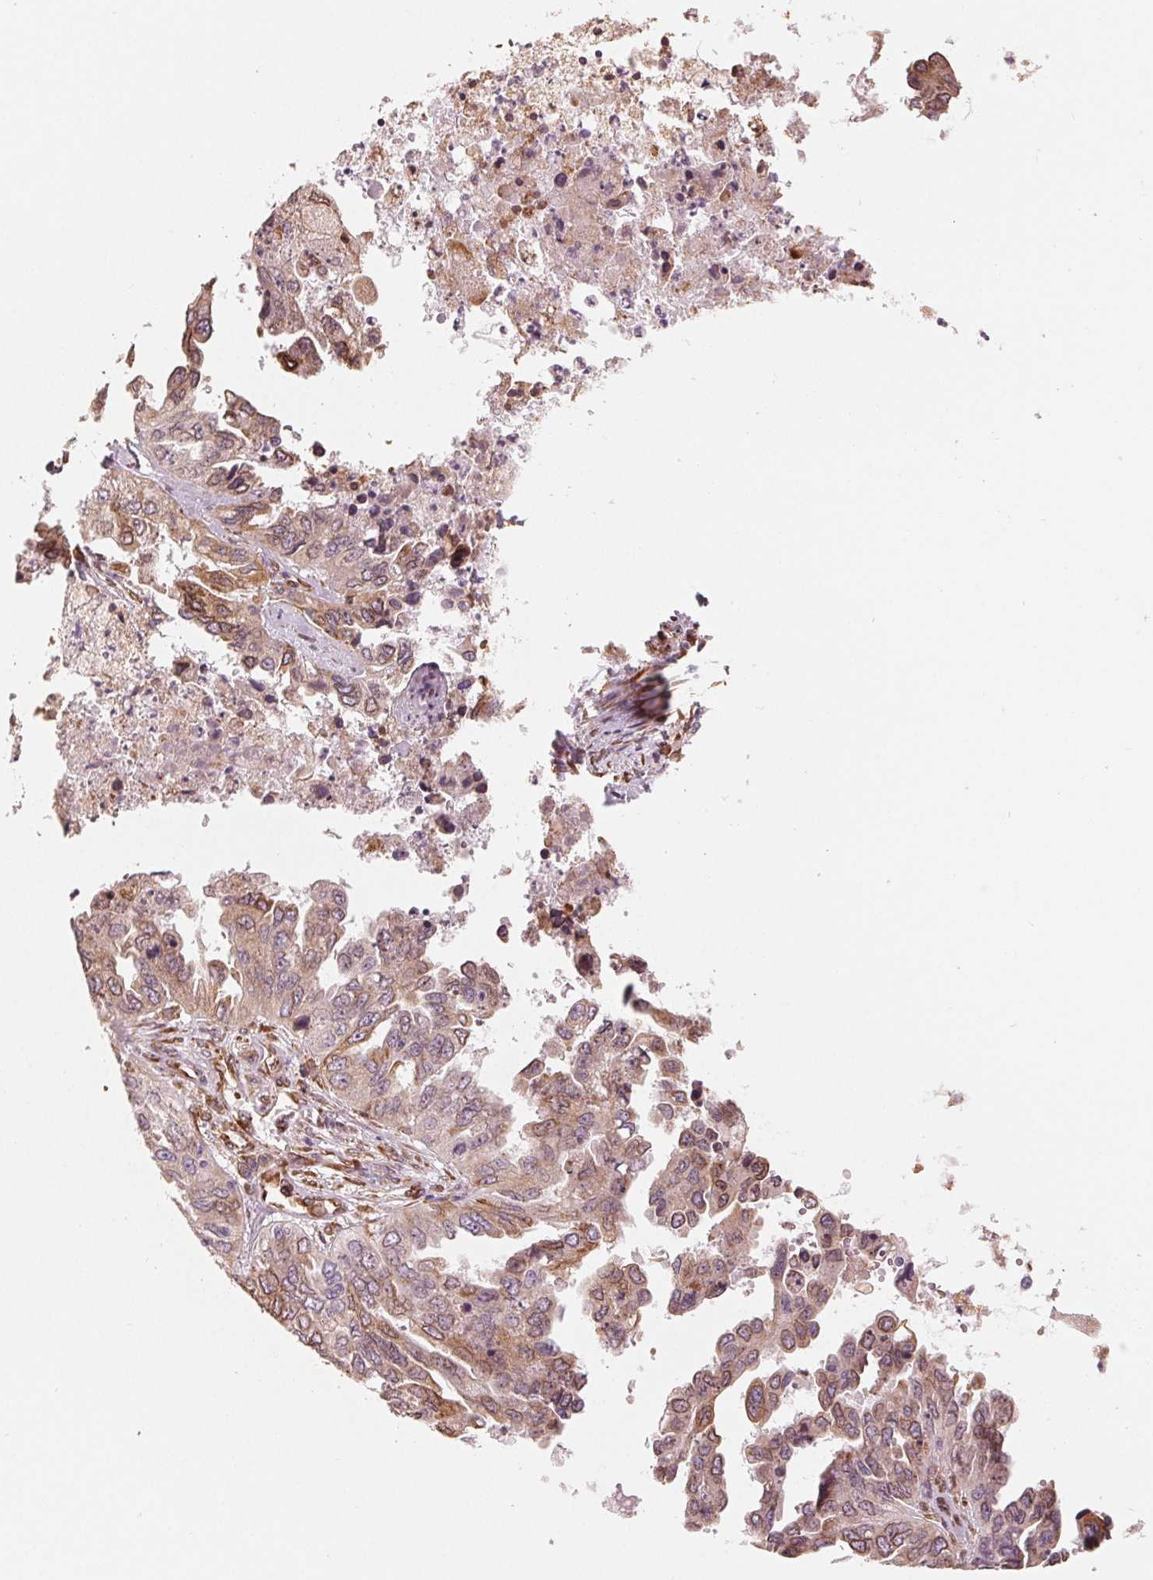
{"staining": {"intensity": "weak", "quantity": ">75%", "location": "cytoplasmic/membranous"}, "tissue": "ovarian cancer", "cell_type": "Tumor cells", "image_type": "cancer", "snomed": [{"axis": "morphology", "description": "Cystadenocarcinoma, serous, NOS"}, {"axis": "topography", "description": "Ovary"}], "caption": "Weak cytoplasmic/membranous expression is identified in about >75% of tumor cells in ovarian cancer (serous cystadenocarcinoma).", "gene": "IKBIP", "patient": {"sex": "female", "age": 53}}